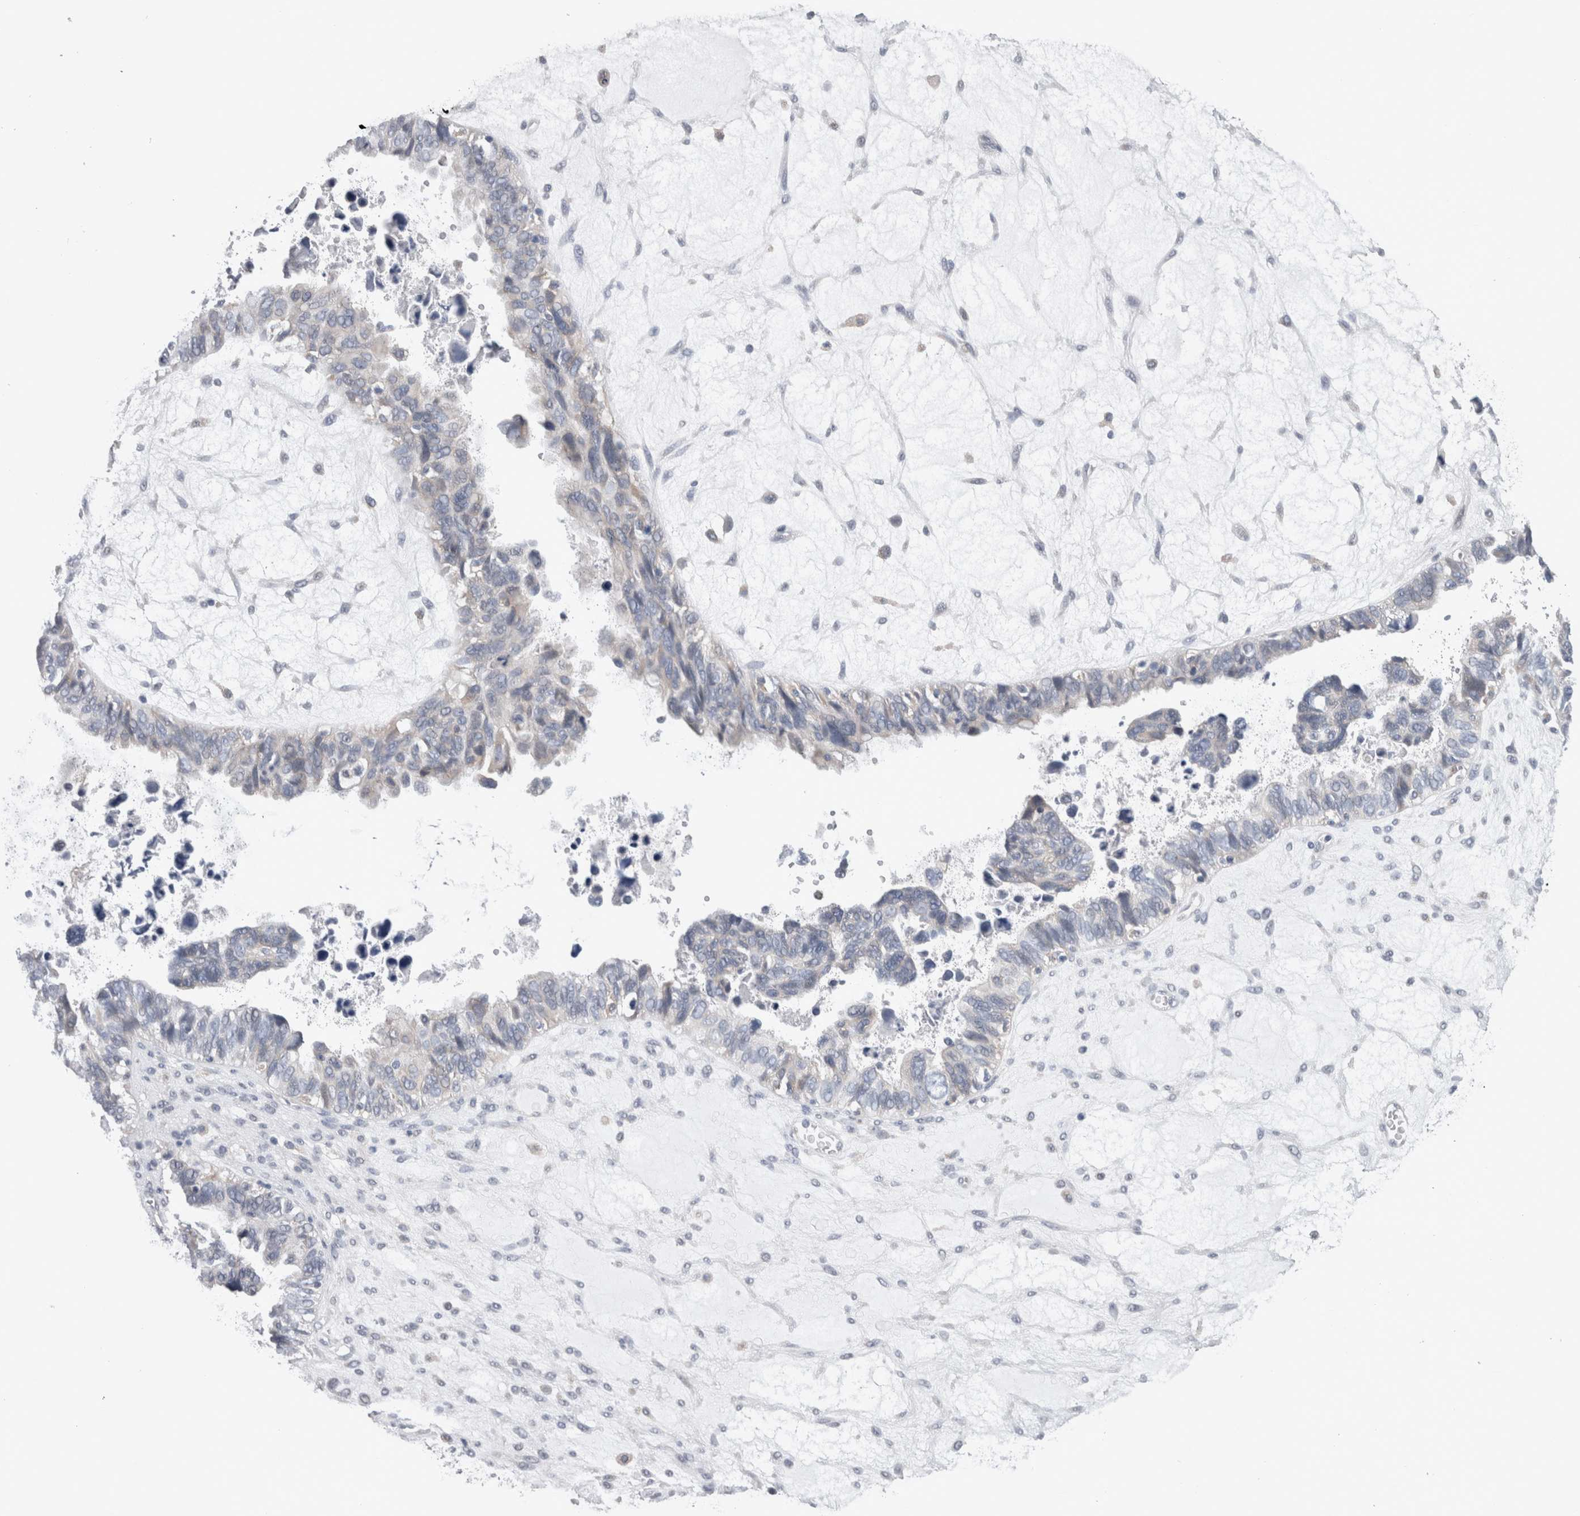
{"staining": {"intensity": "negative", "quantity": "none", "location": "none"}, "tissue": "ovarian cancer", "cell_type": "Tumor cells", "image_type": "cancer", "snomed": [{"axis": "morphology", "description": "Cystadenocarcinoma, serous, NOS"}, {"axis": "topography", "description": "Ovary"}], "caption": "Immunohistochemistry histopathology image of neoplastic tissue: ovarian cancer (serous cystadenocarcinoma) stained with DAB displays no significant protein positivity in tumor cells.", "gene": "GDAP1", "patient": {"sex": "female", "age": 79}}